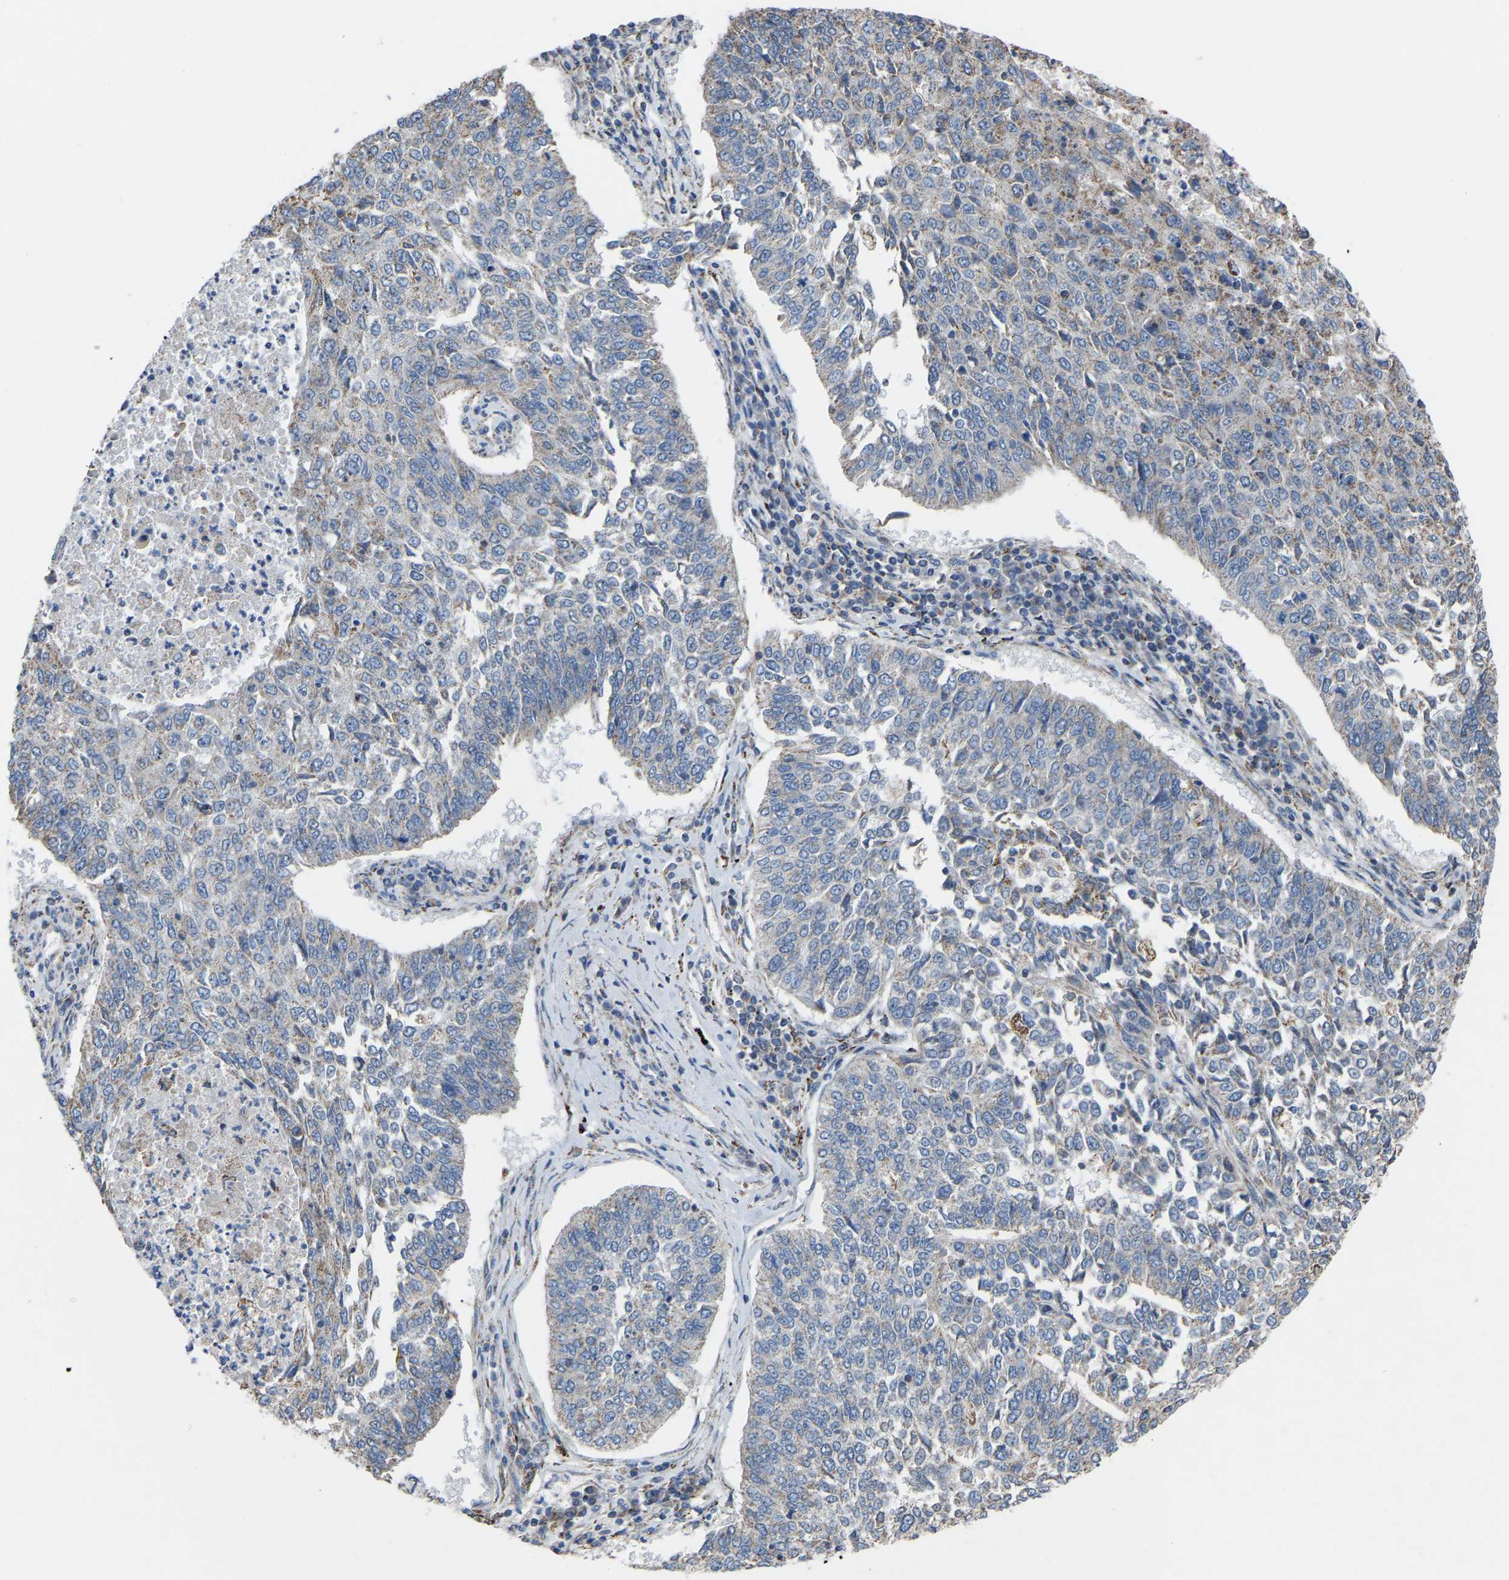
{"staining": {"intensity": "weak", "quantity": "<25%", "location": "cytoplasmic/membranous"}, "tissue": "lung cancer", "cell_type": "Tumor cells", "image_type": "cancer", "snomed": [{"axis": "morphology", "description": "Normal tissue, NOS"}, {"axis": "morphology", "description": "Squamous cell carcinoma, NOS"}, {"axis": "topography", "description": "Cartilage tissue"}, {"axis": "topography", "description": "Bronchus"}, {"axis": "topography", "description": "Lung"}], "caption": "DAB immunohistochemical staining of lung cancer (squamous cell carcinoma) reveals no significant staining in tumor cells.", "gene": "BCL10", "patient": {"sex": "female", "age": 49}}